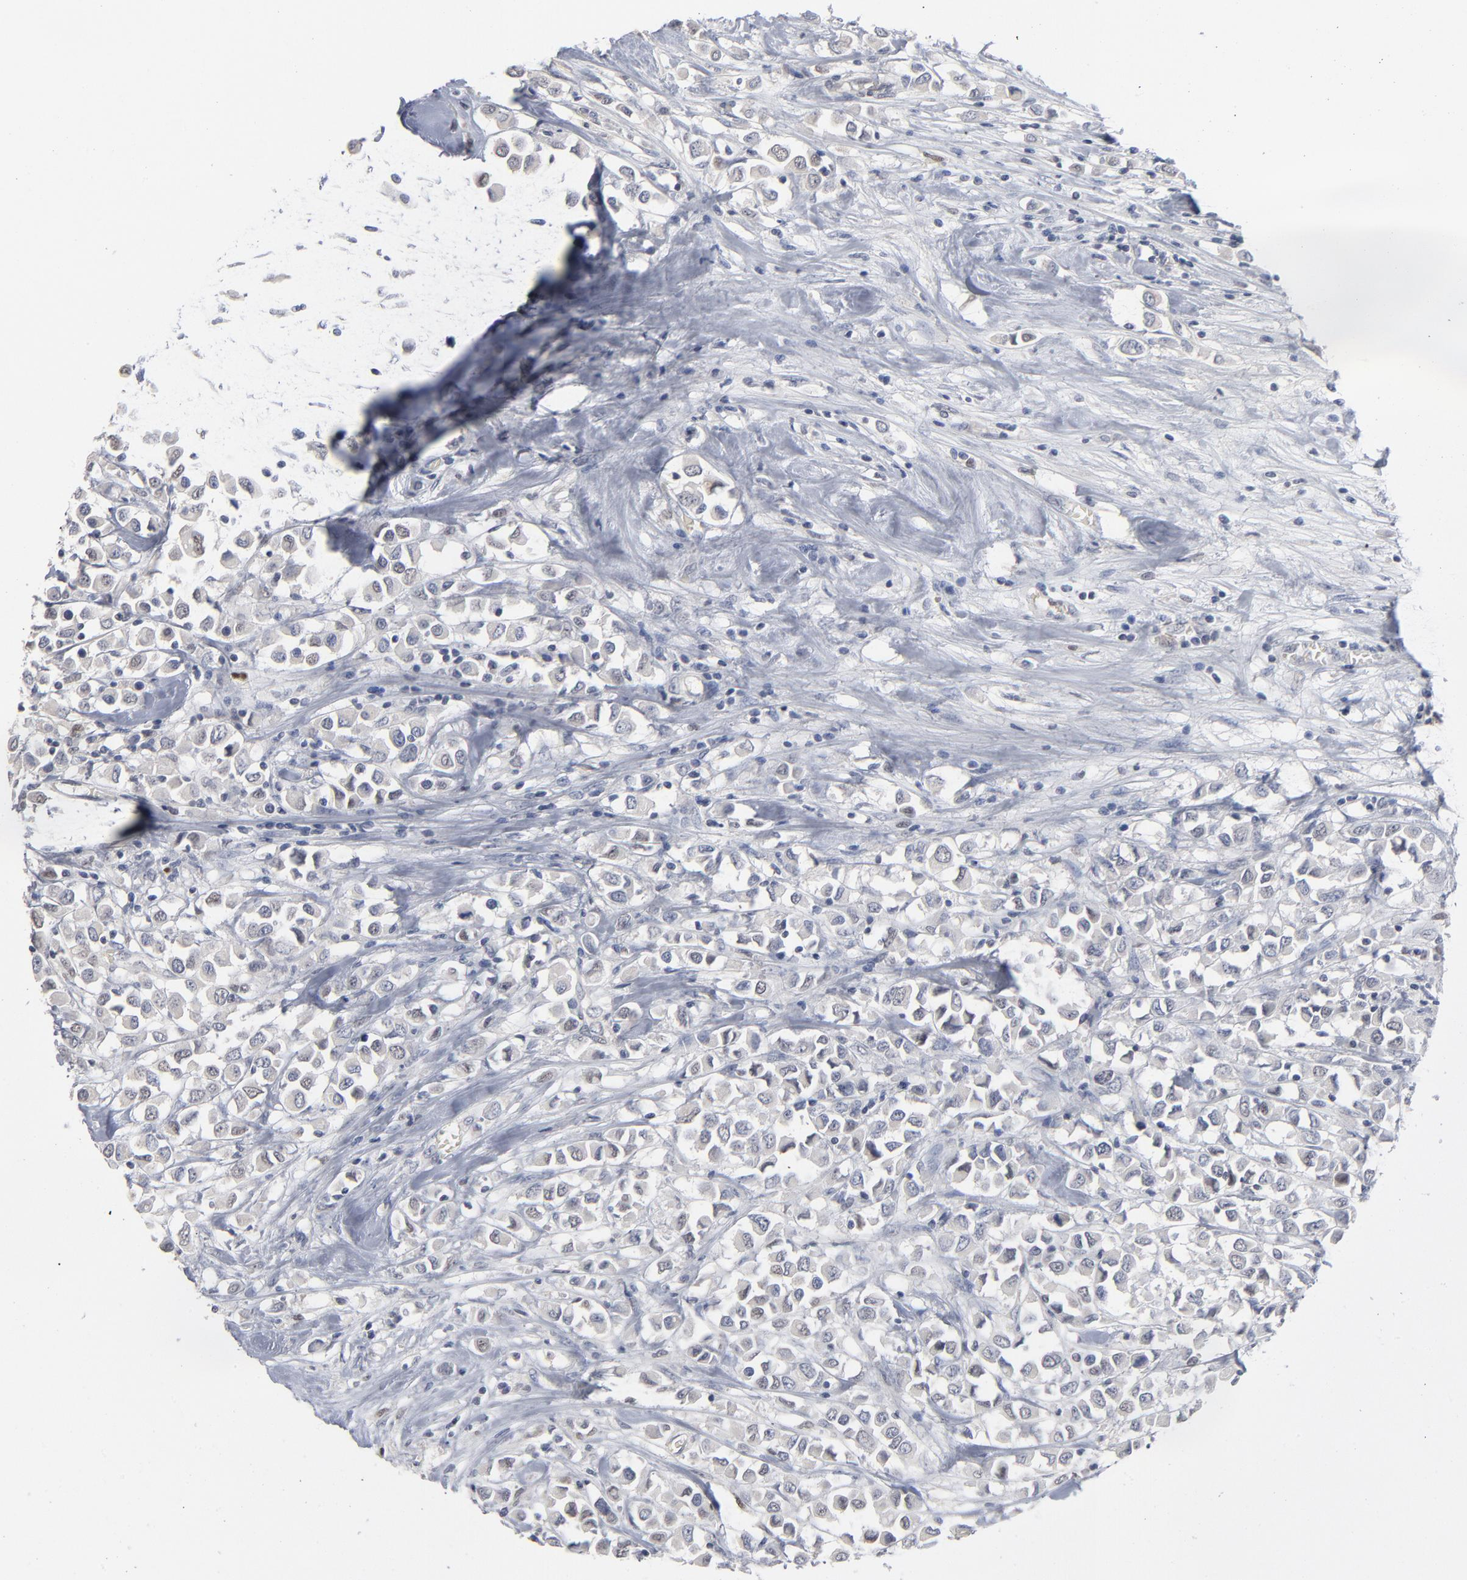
{"staining": {"intensity": "negative", "quantity": "none", "location": "none"}, "tissue": "breast cancer", "cell_type": "Tumor cells", "image_type": "cancer", "snomed": [{"axis": "morphology", "description": "Duct carcinoma"}, {"axis": "topography", "description": "Breast"}], "caption": "Immunohistochemistry (IHC) histopathology image of human breast cancer (infiltrating ductal carcinoma) stained for a protein (brown), which displays no expression in tumor cells.", "gene": "FOXN2", "patient": {"sex": "female", "age": 61}}